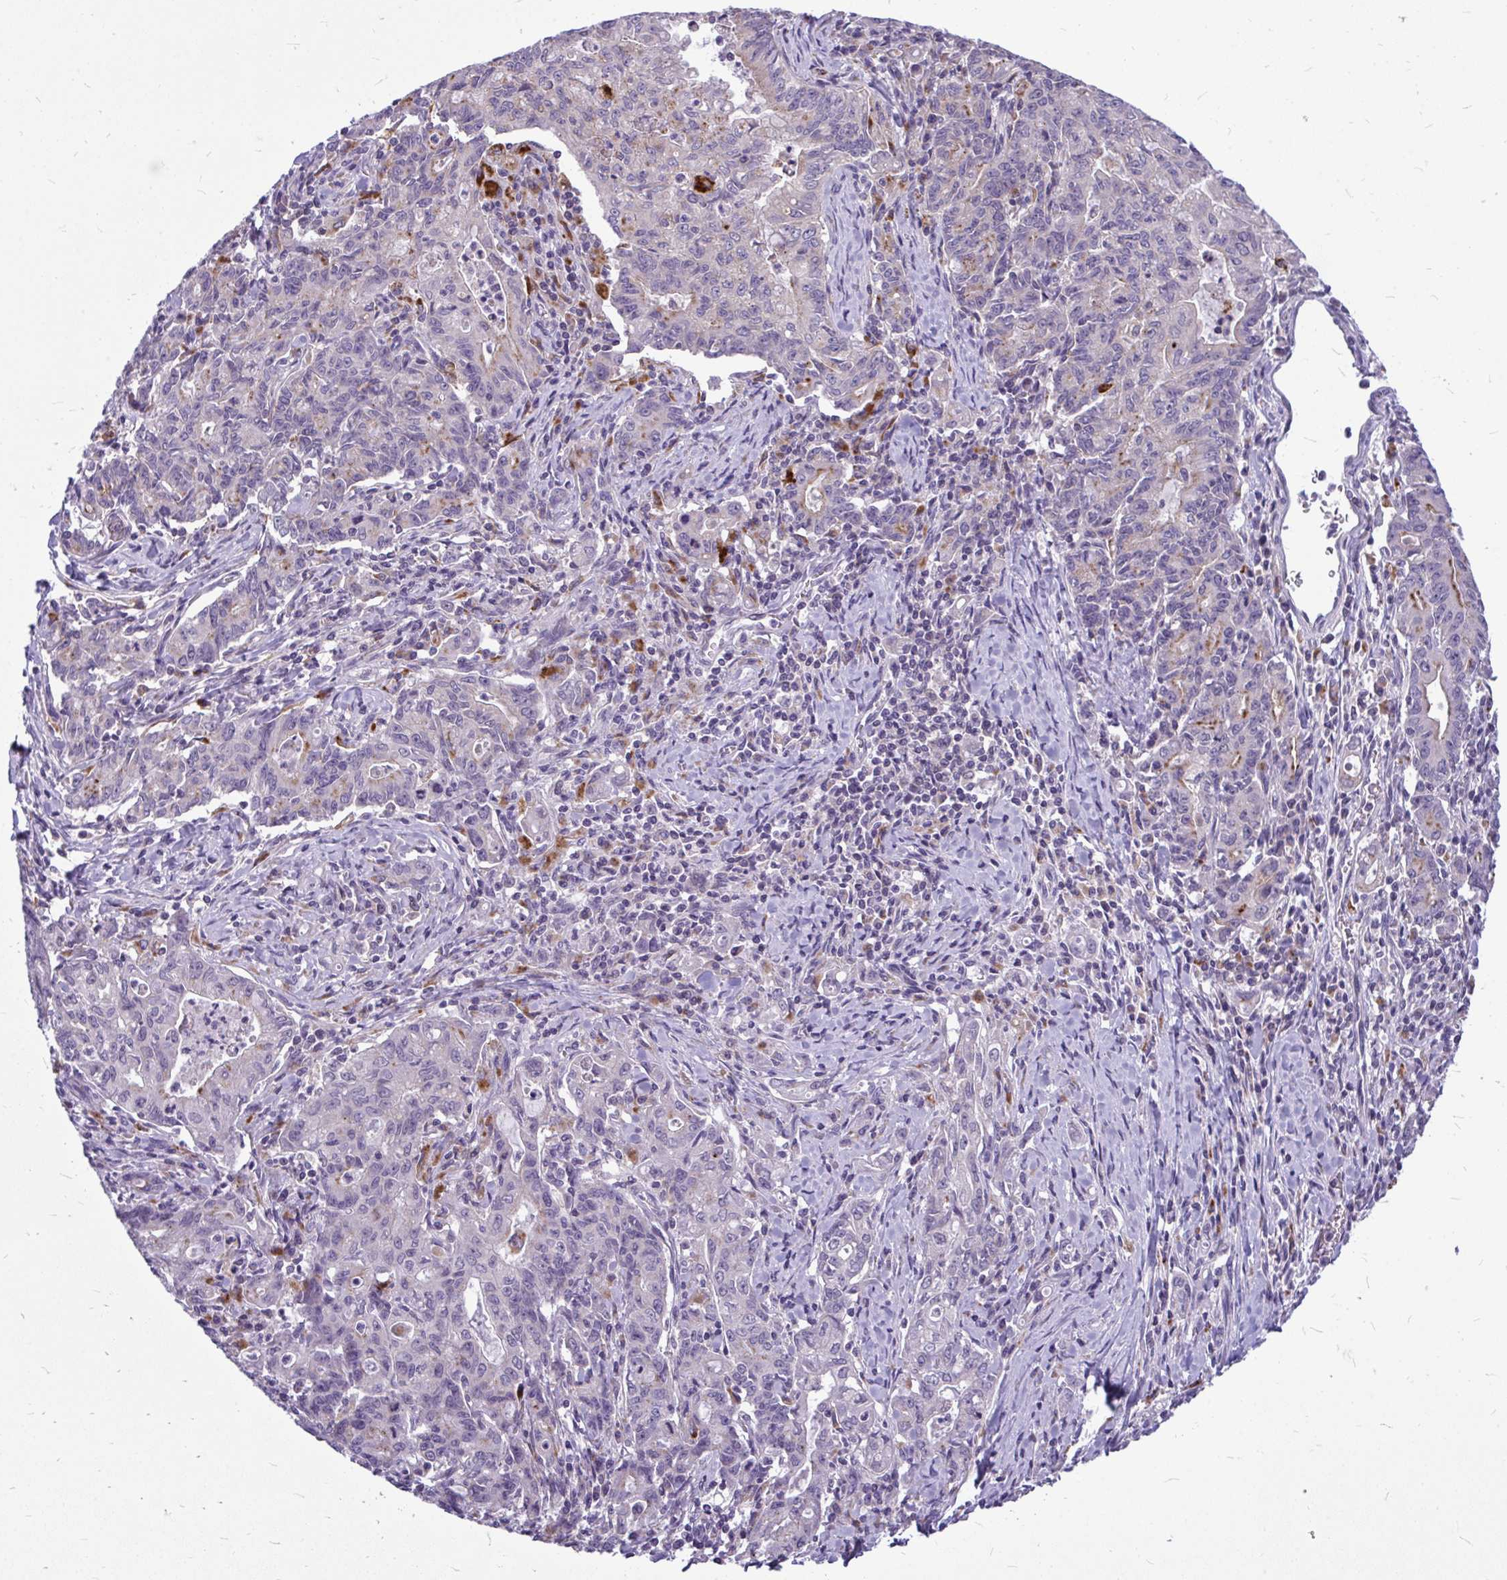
{"staining": {"intensity": "weak", "quantity": "<25%", "location": "cytoplasmic/membranous"}, "tissue": "stomach cancer", "cell_type": "Tumor cells", "image_type": "cancer", "snomed": [{"axis": "morphology", "description": "Adenocarcinoma, NOS"}, {"axis": "topography", "description": "Stomach, upper"}], "caption": "Tumor cells show no significant positivity in stomach cancer.", "gene": "ZSCAN25", "patient": {"sex": "female", "age": 79}}